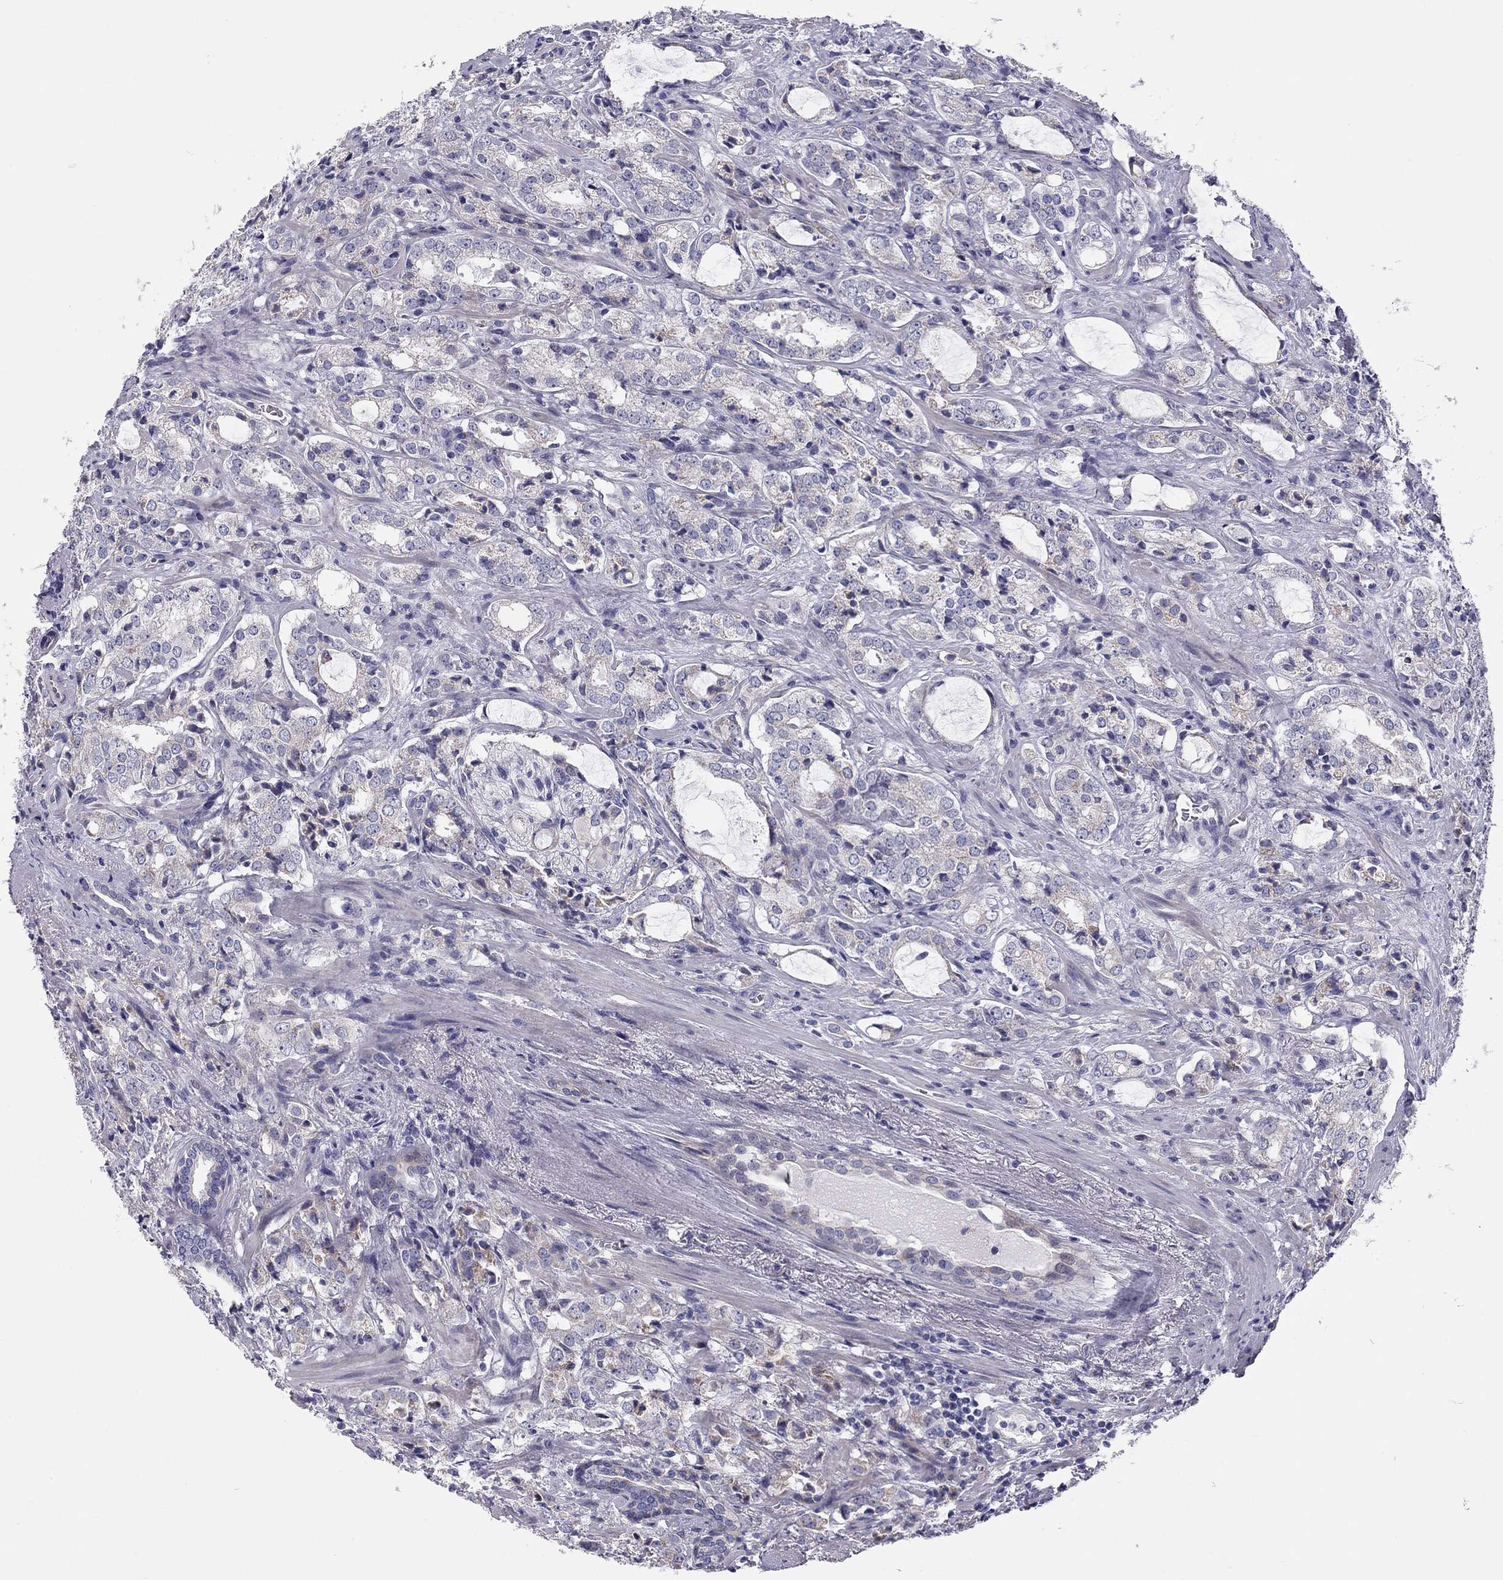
{"staining": {"intensity": "negative", "quantity": "none", "location": "none"}, "tissue": "prostate cancer", "cell_type": "Tumor cells", "image_type": "cancer", "snomed": [{"axis": "morphology", "description": "Adenocarcinoma, NOS"}, {"axis": "topography", "description": "Prostate"}], "caption": "High magnification brightfield microscopy of prostate cancer (adenocarcinoma) stained with DAB (brown) and counterstained with hematoxylin (blue): tumor cells show no significant positivity. (Brightfield microscopy of DAB (3,3'-diaminobenzidine) immunohistochemistry (IHC) at high magnification).", "gene": "SCARB1", "patient": {"sex": "male", "age": 66}}